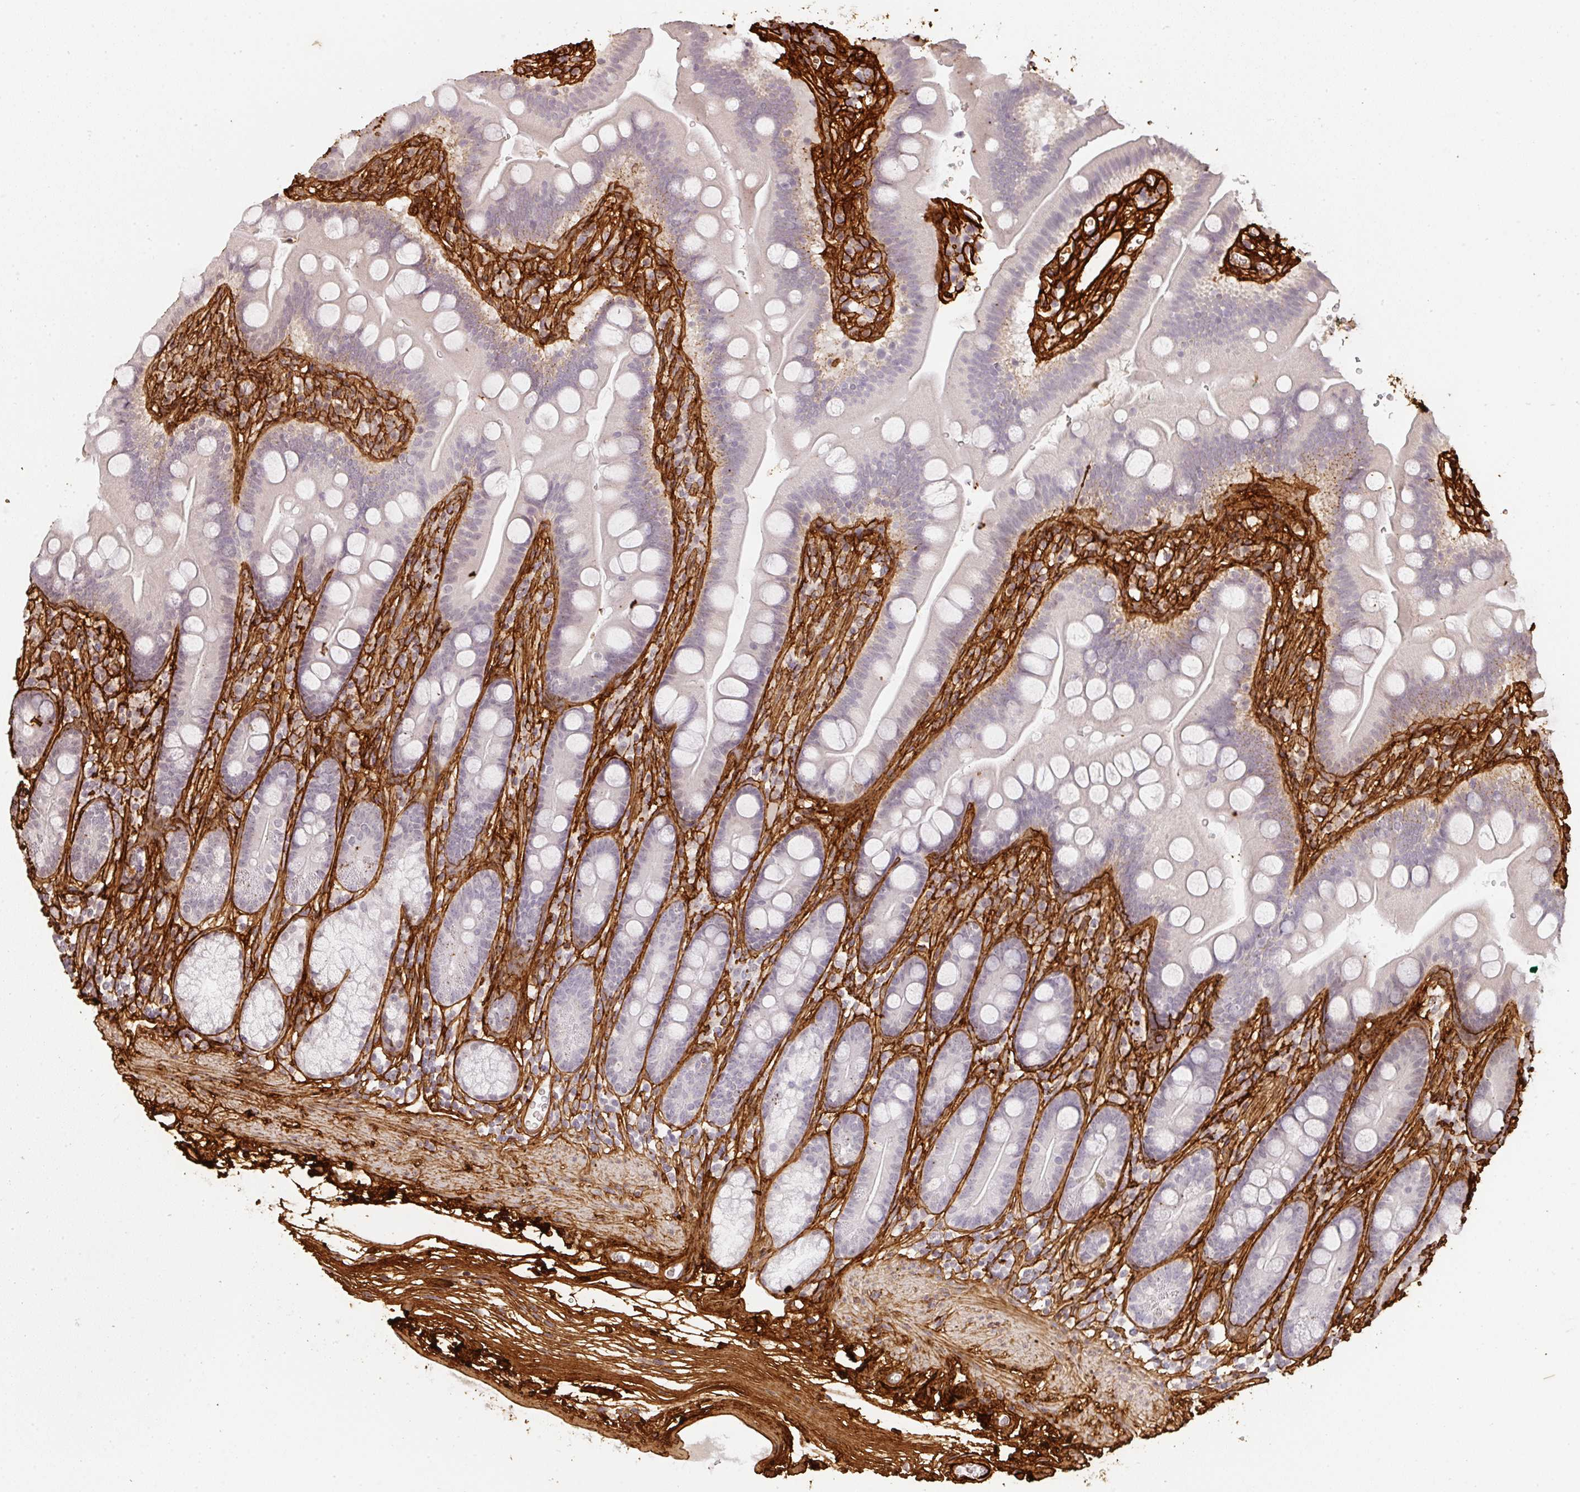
{"staining": {"intensity": "negative", "quantity": "none", "location": "none"}, "tissue": "duodenum", "cell_type": "Glandular cells", "image_type": "normal", "snomed": [{"axis": "morphology", "description": "Normal tissue, NOS"}, {"axis": "topography", "description": "Duodenum"}], "caption": "IHC photomicrograph of normal duodenum: duodenum stained with DAB reveals no significant protein staining in glandular cells. Nuclei are stained in blue.", "gene": "COL3A1", "patient": {"sex": "female", "age": 67}}